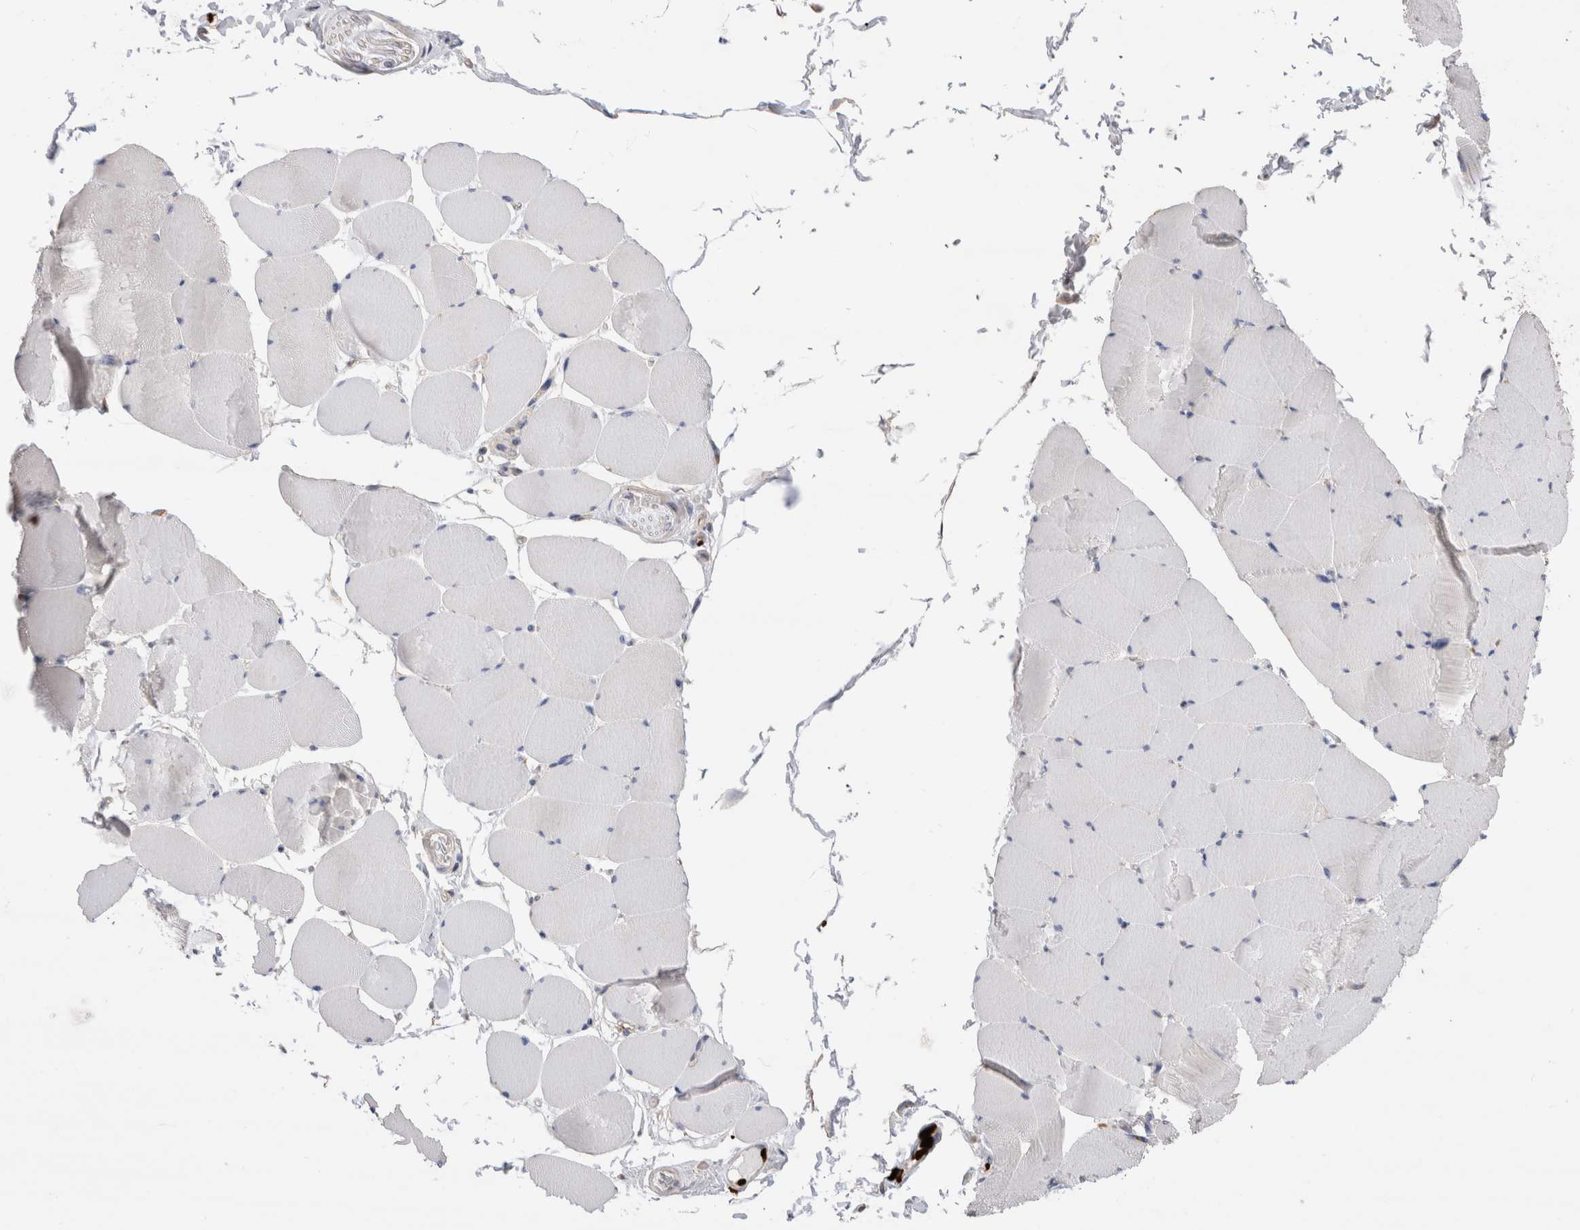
{"staining": {"intensity": "negative", "quantity": "none", "location": "none"}, "tissue": "skeletal muscle", "cell_type": "Myocytes", "image_type": "normal", "snomed": [{"axis": "morphology", "description": "Normal tissue, NOS"}, {"axis": "topography", "description": "Skeletal muscle"}], "caption": "Skeletal muscle was stained to show a protein in brown. There is no significant positivity in myocytes. (DAB immunohistochemistry visualized using brightfield microscopy, high magnification).", "gene": "NXT2", "patient": {"sex": "male", "age": 62}}